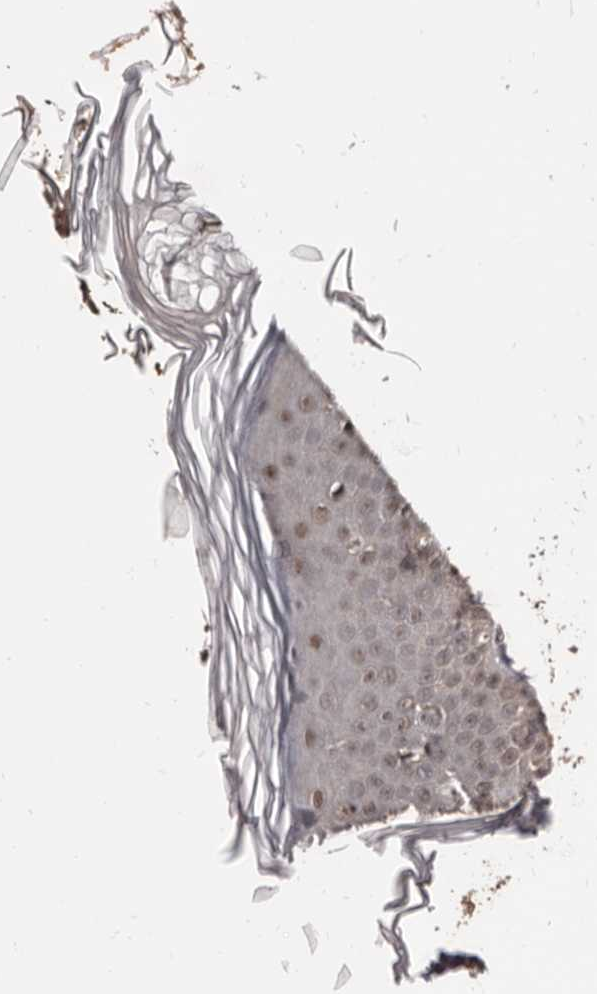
{"staining": {"intensity": "negative", "quantity": "none", "location": "none"}, "tissue": "skin", "cell_type": "Fibroblasts", "image_type": "normal", "snomed": [{"axis": "morphology", "description": "Normal tissue, NOS"}, {"axis": "topography", "description": "Skin"}], "caption": "Immunohistochemical staining of normal human skin reveals no significant staining in fibroblasts. (DAB (3,3'-diaminobenzidine) immunohistochemistry visualized using brightfield microscopy, high magnification).", "gene": "AHR", "patient": {"sex": "female", "age": 64}}